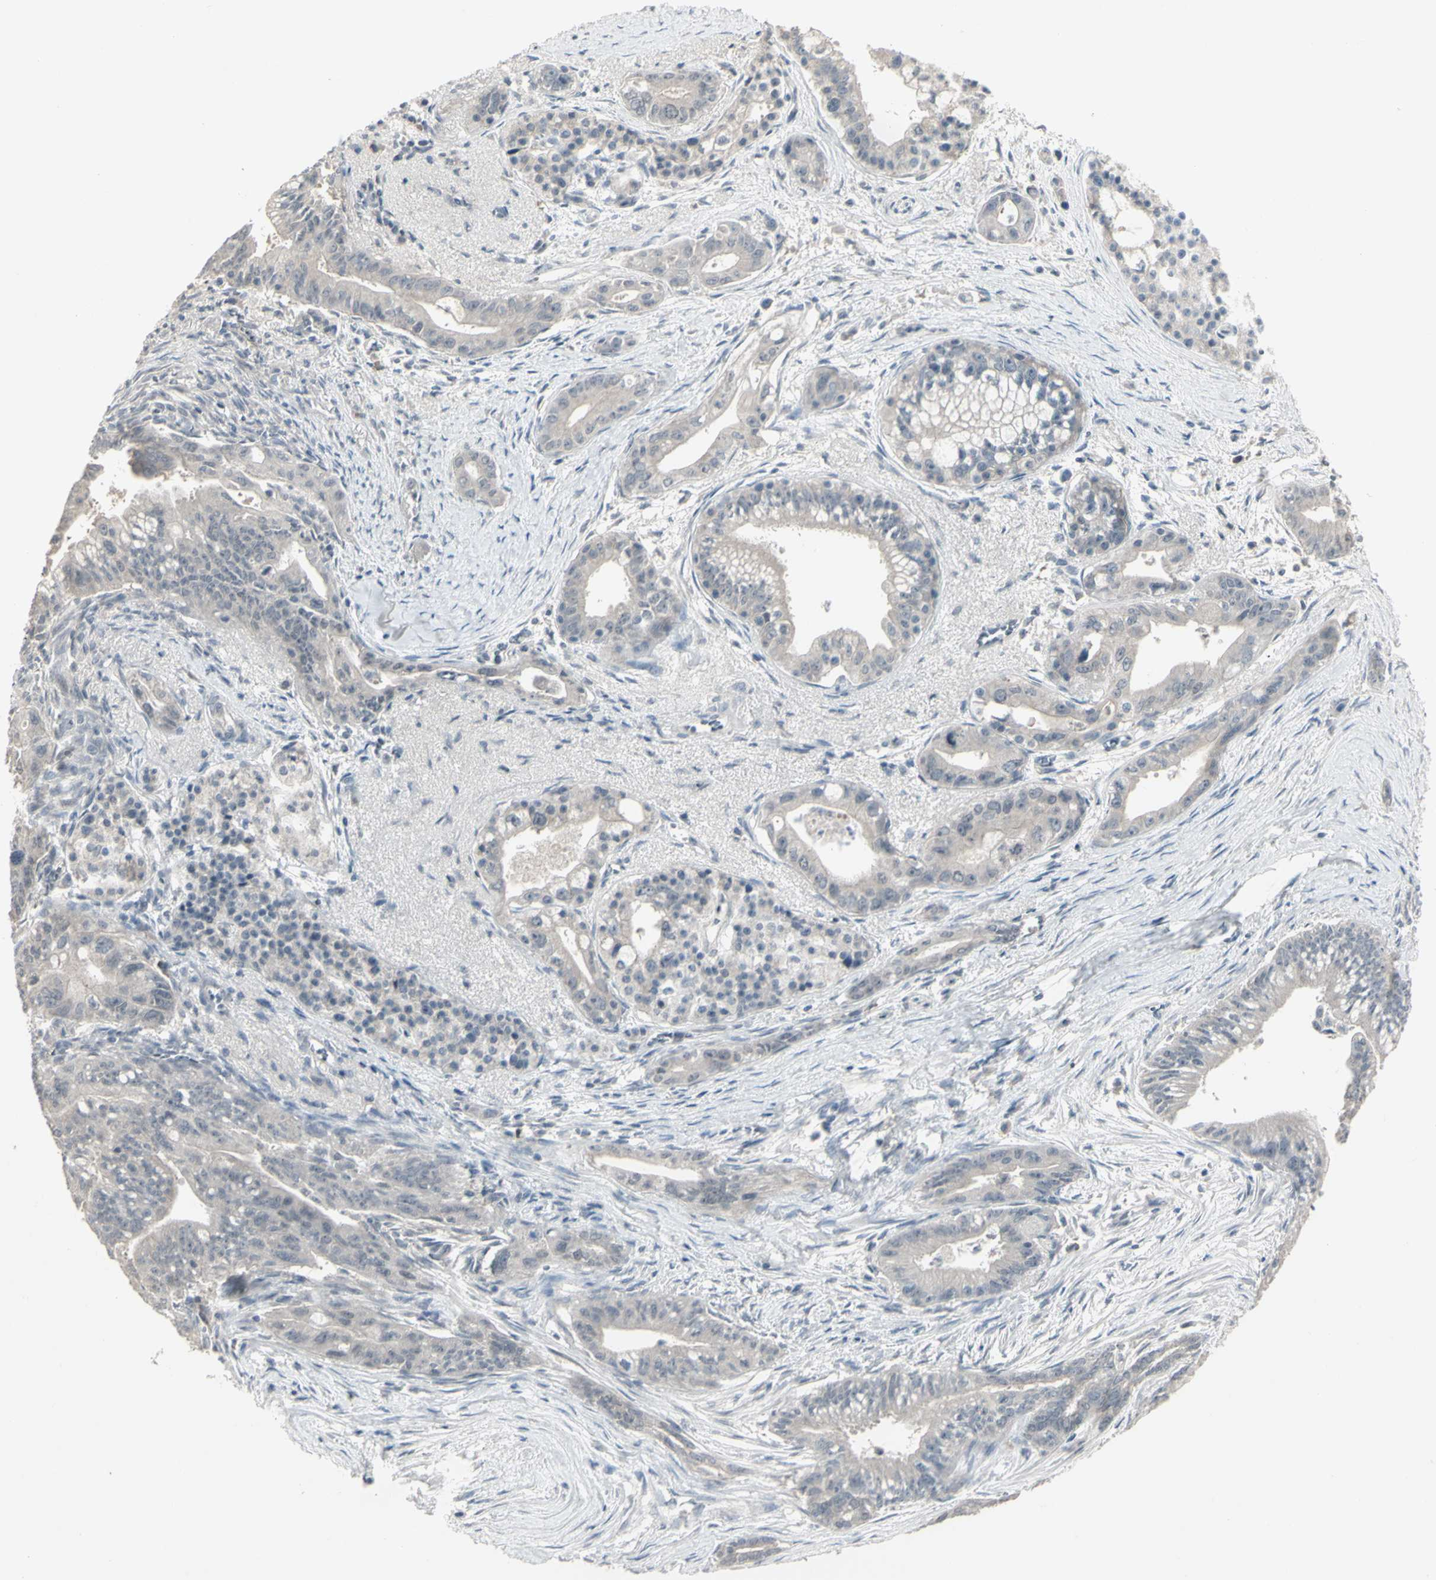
{"staining": {"intensity": "negative", "quantity": "none", "location": "none"}, "tissue": "pancreatic cancer", "cell_type": "Tumor cells", "image_type": "cancer", "snomed": [{"axis": "morphology", "description": "Adenocarcinoma, NOS"}, {"axis": "topography", "description": "Pancreas"}], "caption": "Immunohistochemistry image of neoplastic tissue: human pancreatic cancer stained with DAB reveals no significant protein staining in tumor cells.", "gene": "PIAS4", "patient": {"sex": "male", "age": 70}}